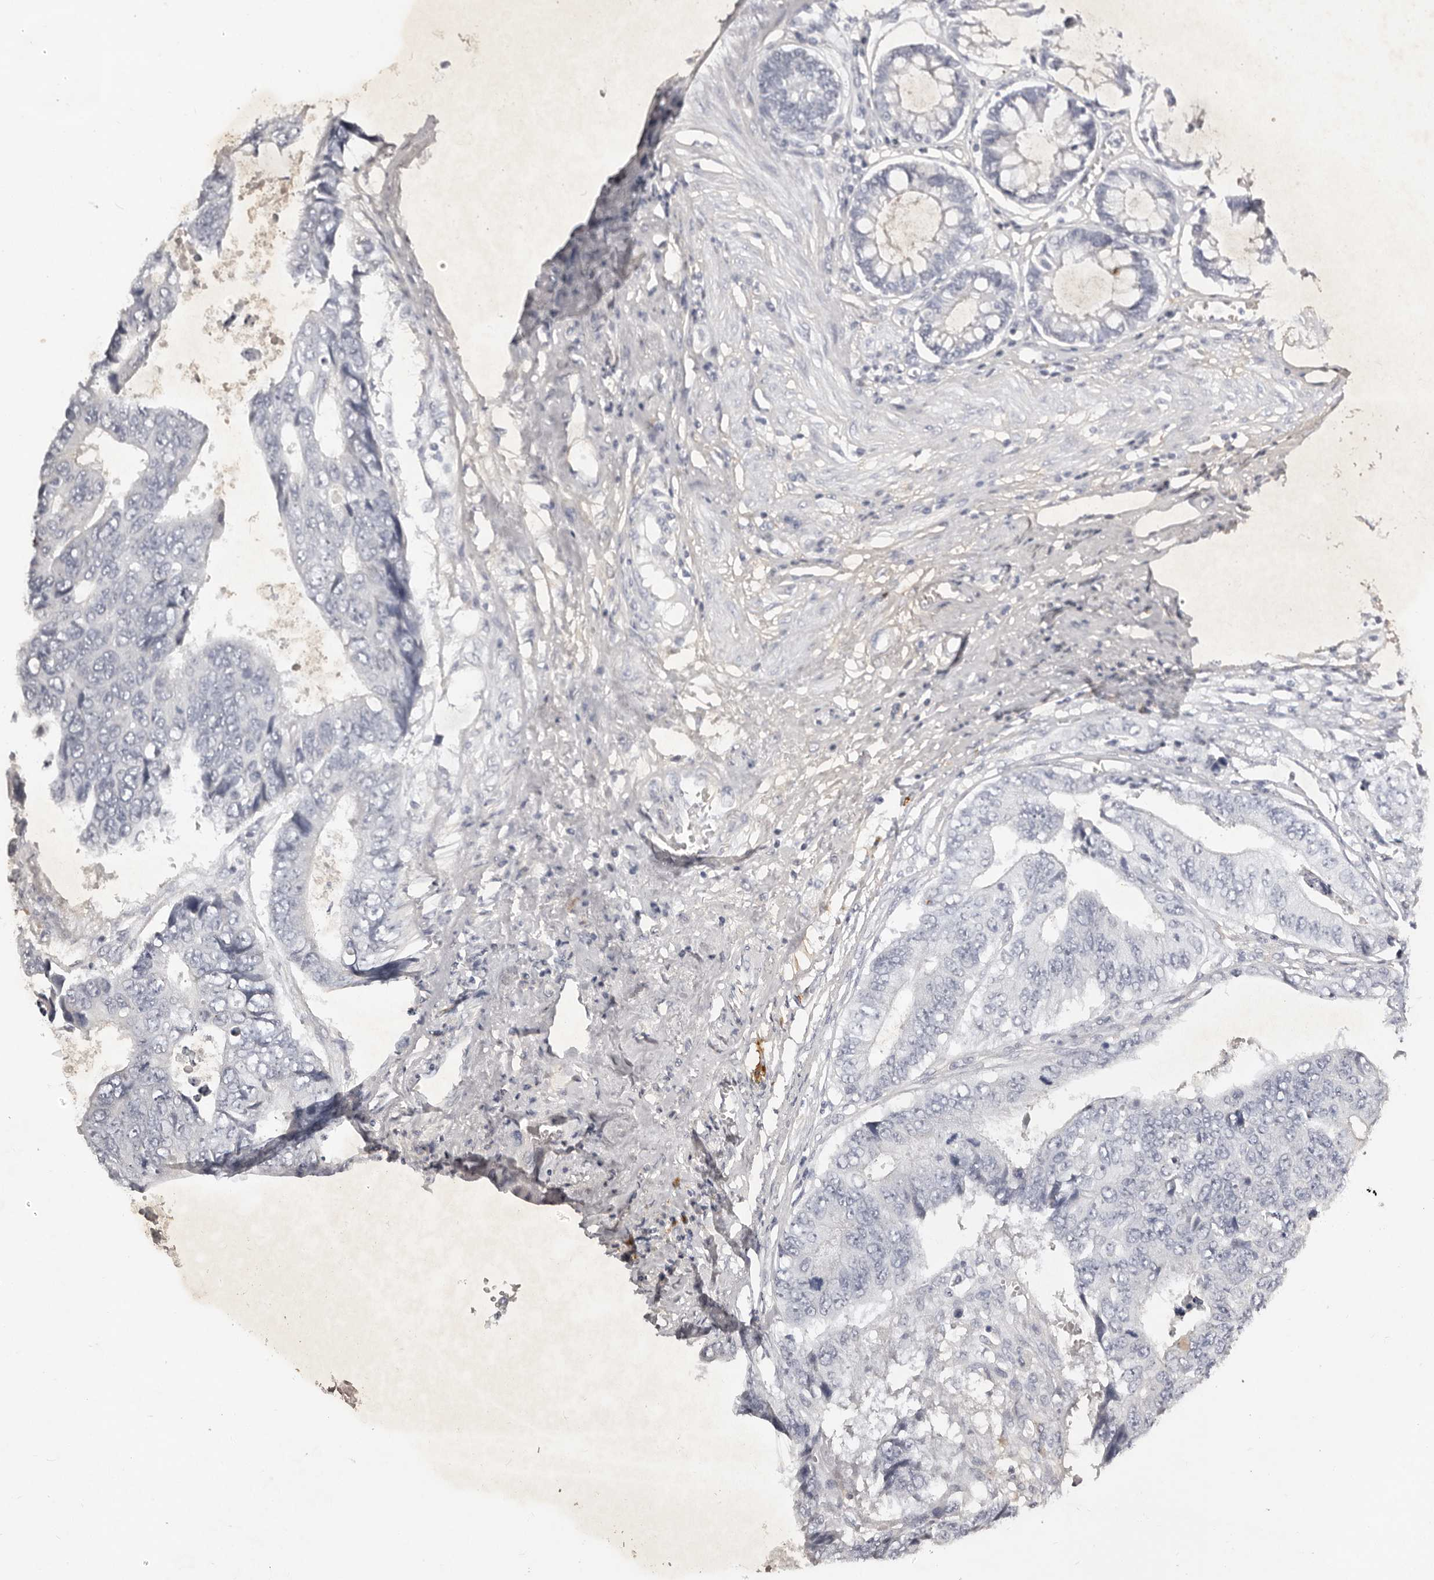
{"staining": {"intensity": "negative", "quantity": "none", "location": "none"}, "tissue": "colorectal cancer", "cell_type": "Tumor cells", "image_type": "cancer", "snomed": [{"axis": "morphology", "description": "Adenocarcinoma, NOS"}, {"axis": "topography", "description": "Rectum"}], "caption": "Micrograph shows no protein staining in tumor cells of colorectal cancer (adenocarcinoma) tissue. (Brightfield microscopy of DAB (3,3'-diaminobenzidine) immunohistochemistry (IHC) at high magnification).", "gene": "SCUBE2", "patient": {"sex": "male", "age": 84}}